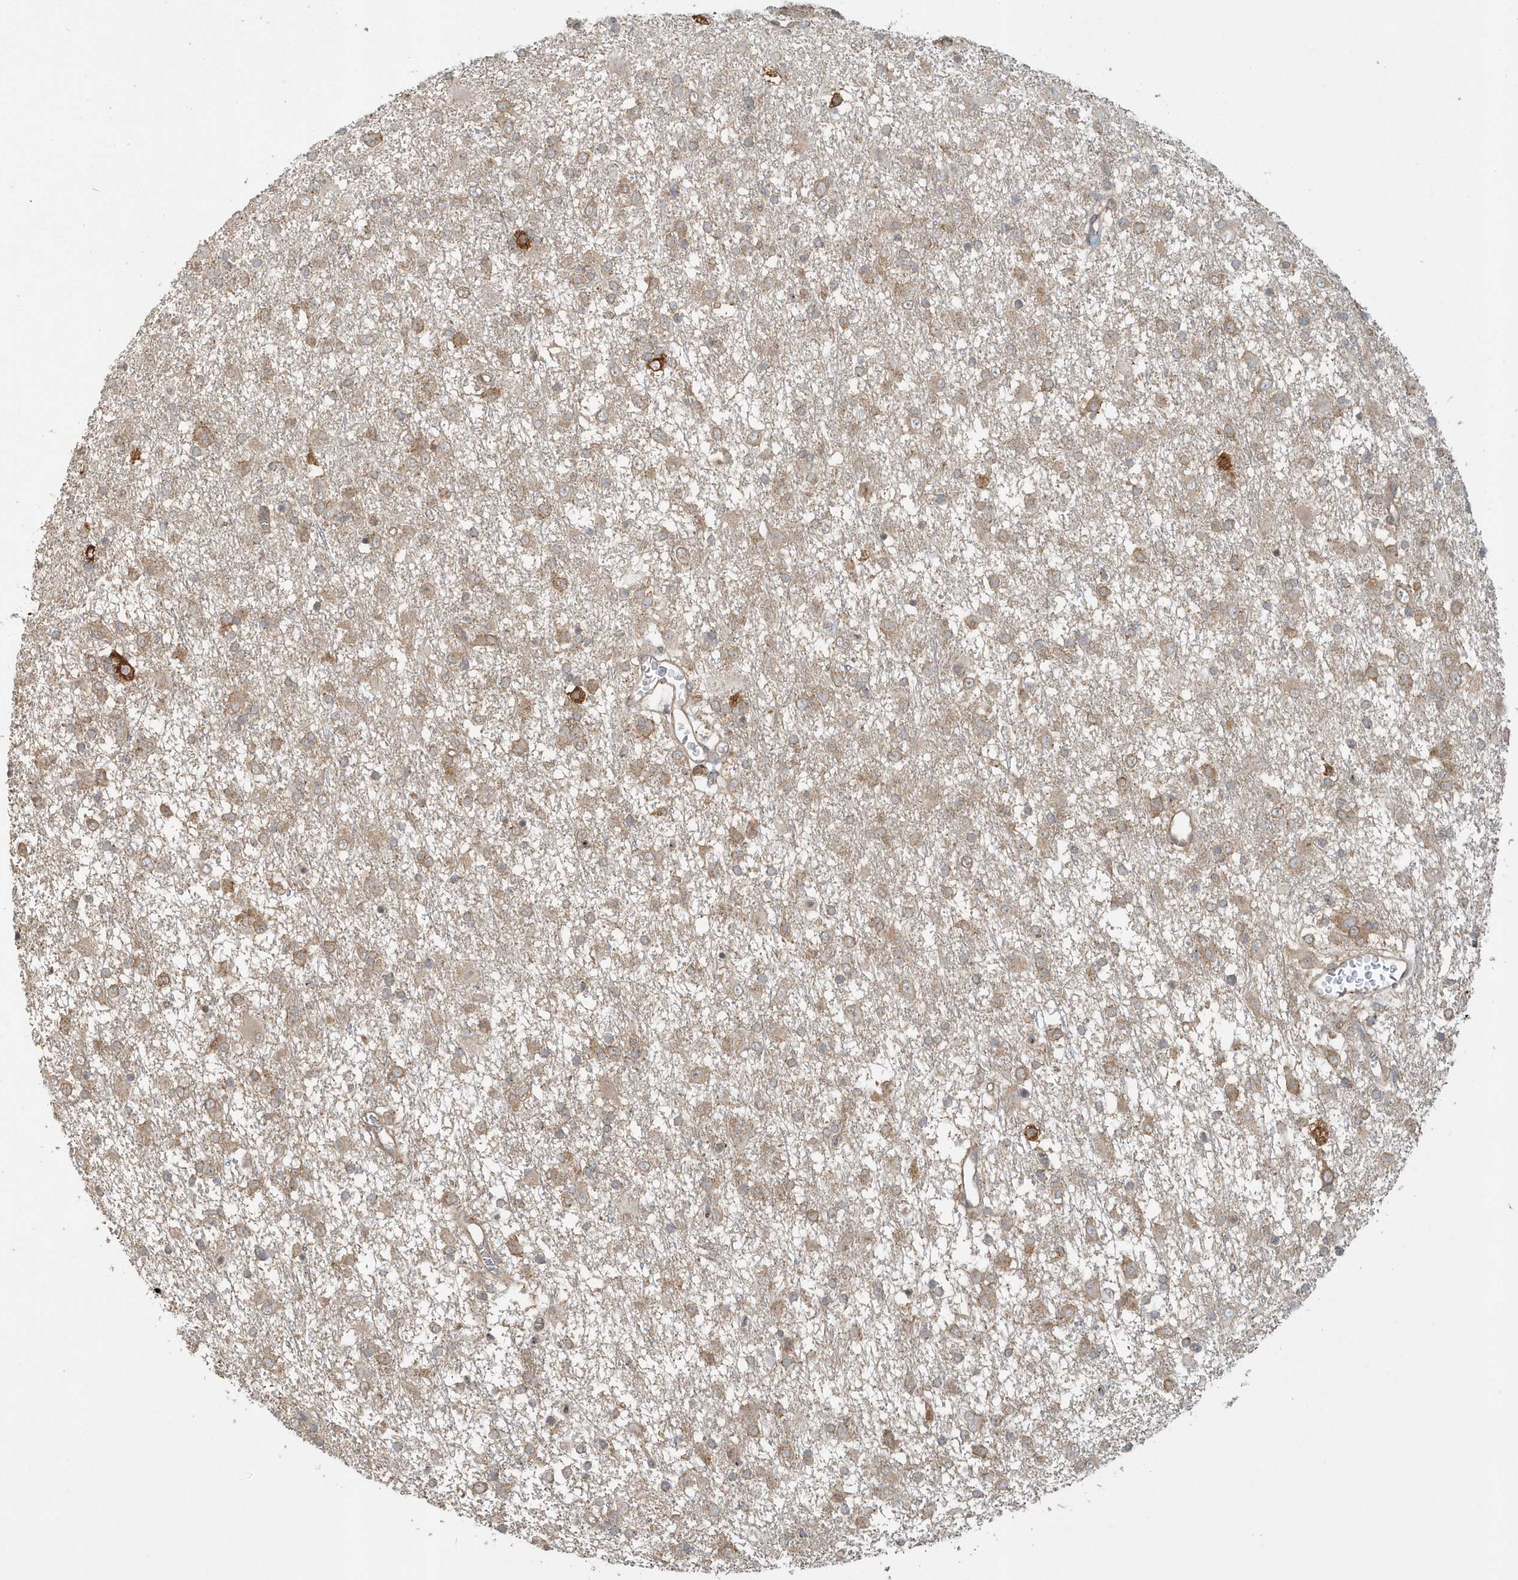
{"staining": {"intensity": "weak", "quantity": ">75%", "location": "cytoplasmic/membranous"}, "tissue": "glioma", "cell_type": "Tumor cells", "image_type": "cancer", "snomed": [{"axis": "morphology", "description": "Glioma, malignant, Low grade"}, {"axis": "topography", "description": "Brain"}], "caption": "The histopathology image reveals staining of low-grade glioma (malignant), revealing weak cytoplasmic/membranous protein positivity (brown color) within tumor cells.", "gene": "STIM2", "patient": {"sex": "male", "age": 65}}